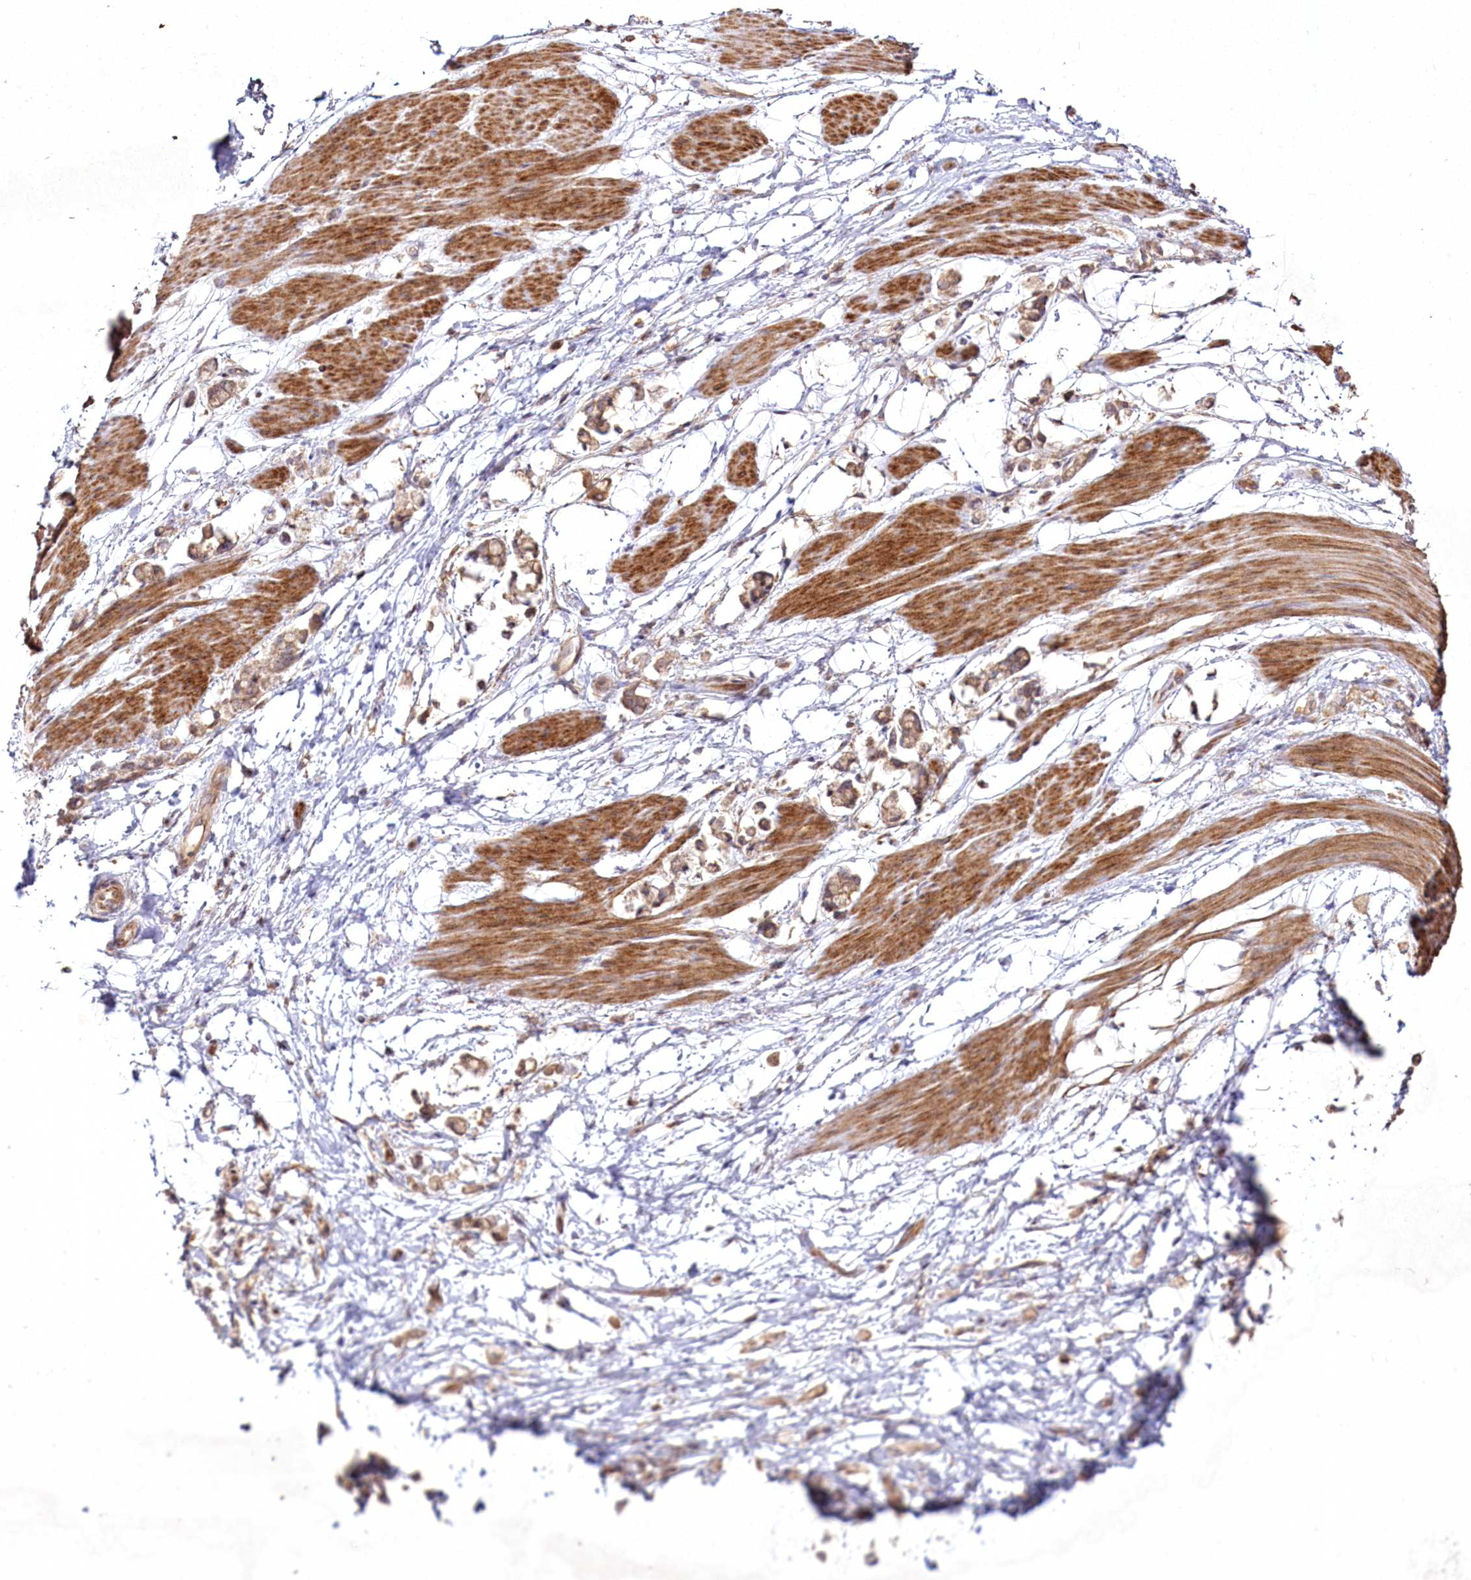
{"staining": {"intensity": "moderate", "quantity": ">75%", "location": "cytoplasmic/membranous"}, "tissue": "stomach cancer", "cell_type": "Tumor cells", "image_type": "cancer", "snomed": [{"axis": "morphology", "description": "Adenocarcinoma, NOS"}, {"axis": "topography", "description": "Stomach"}], "caption": "Immunohistochemistry of stomach adenocarcinoma displays medium levels of moderate cytoplasmic/membranous staining in approximately >75% of tumor cells. (IHC, brightfield microscopy, high magnification).", "gene": "SH3TC1", "patient": {"sex": "female", "age": 60}}